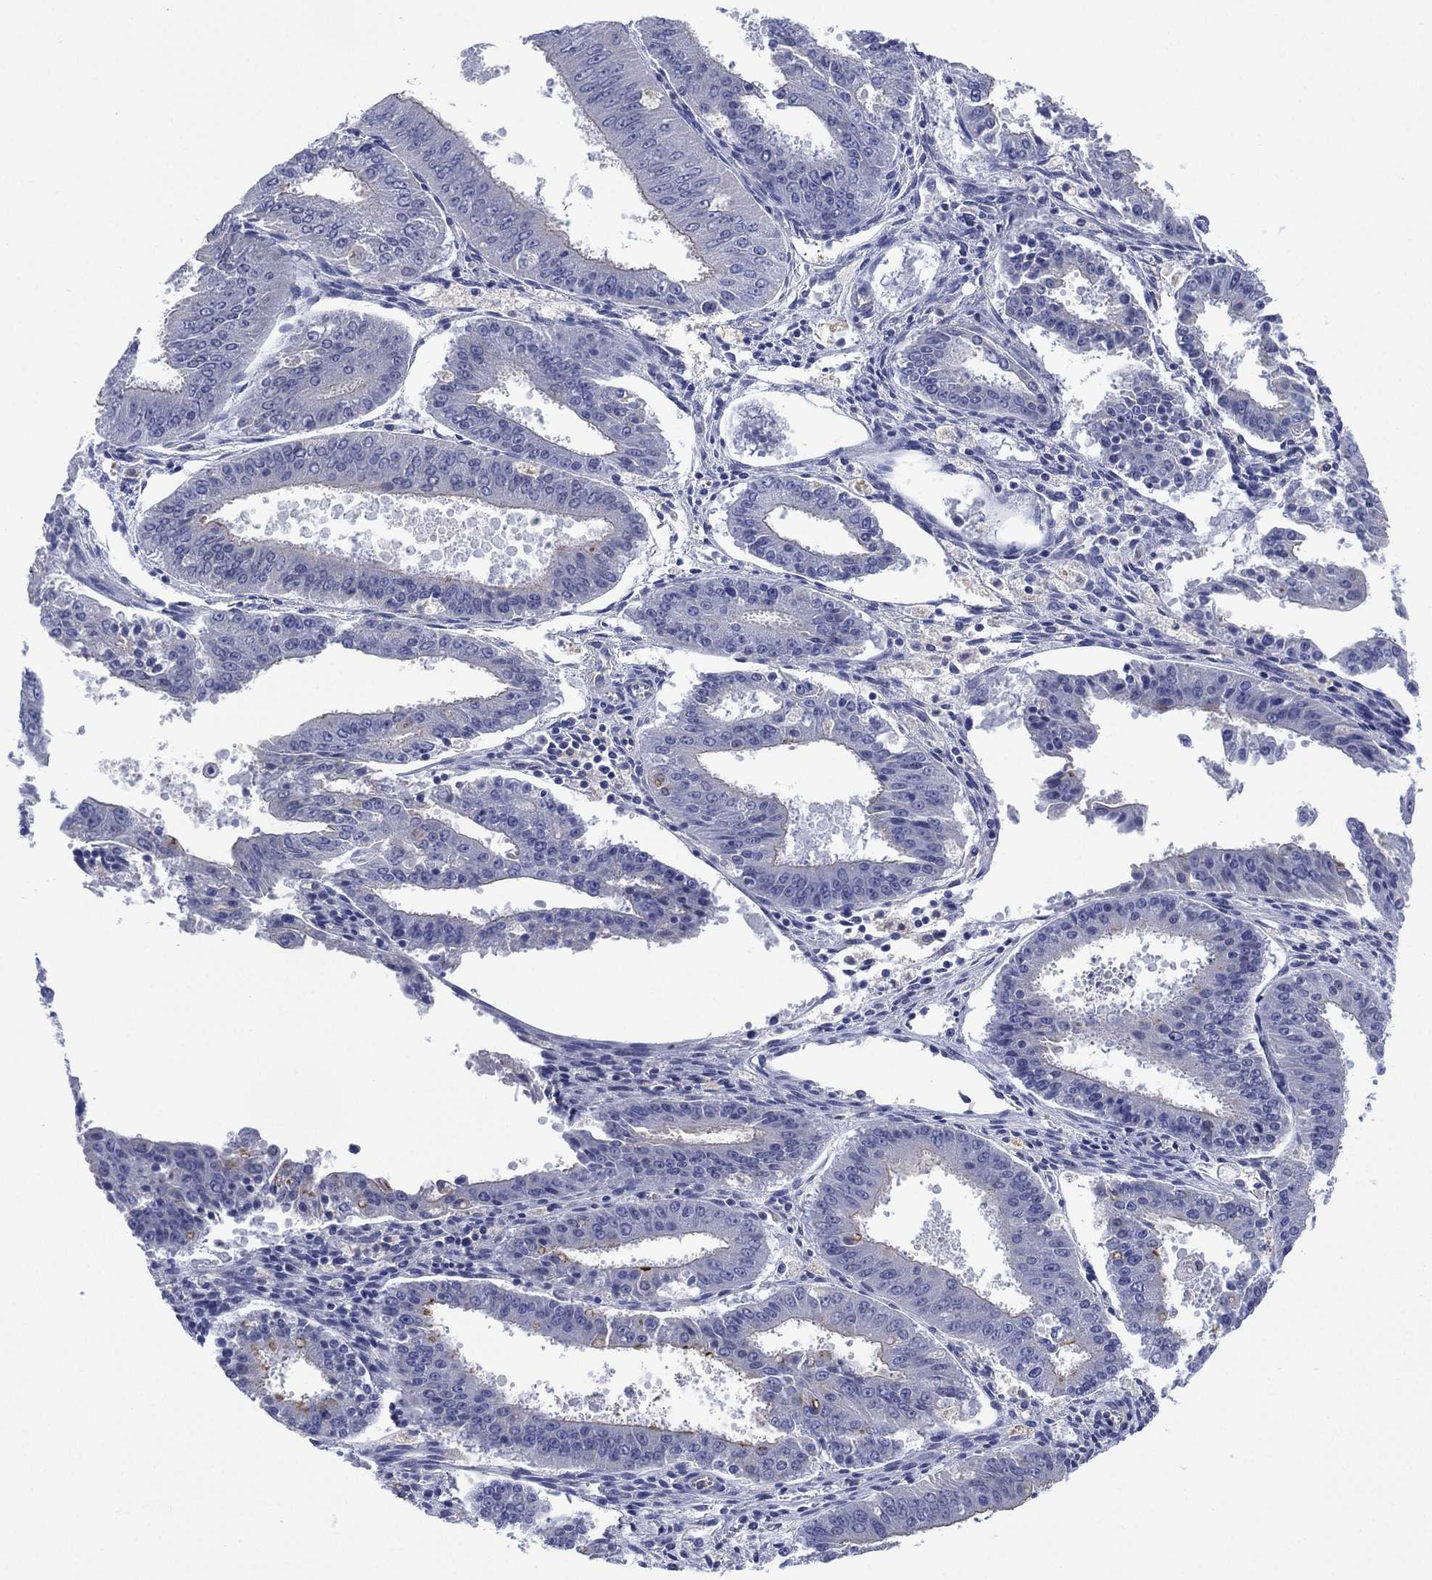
{"staining": {"intensity": "negative", "quantity": "none", "location": "none"}, "tissue": "ovarian cancer", "cell_type": "Tumor cells", "image_type": "cancer", "snomed": [{"axis": "morphology", "description": "Carcinoma, endometroid"}, {"axis": "topography", "description": "Ovary"}], "caption": "Immunohistochemistry of human ovarian cancer (endometroid carcinoma) demonstrates no expression in tumor cells.", "gene": "CHRNA3", "patient": {"sex": "female", "age": 42}}